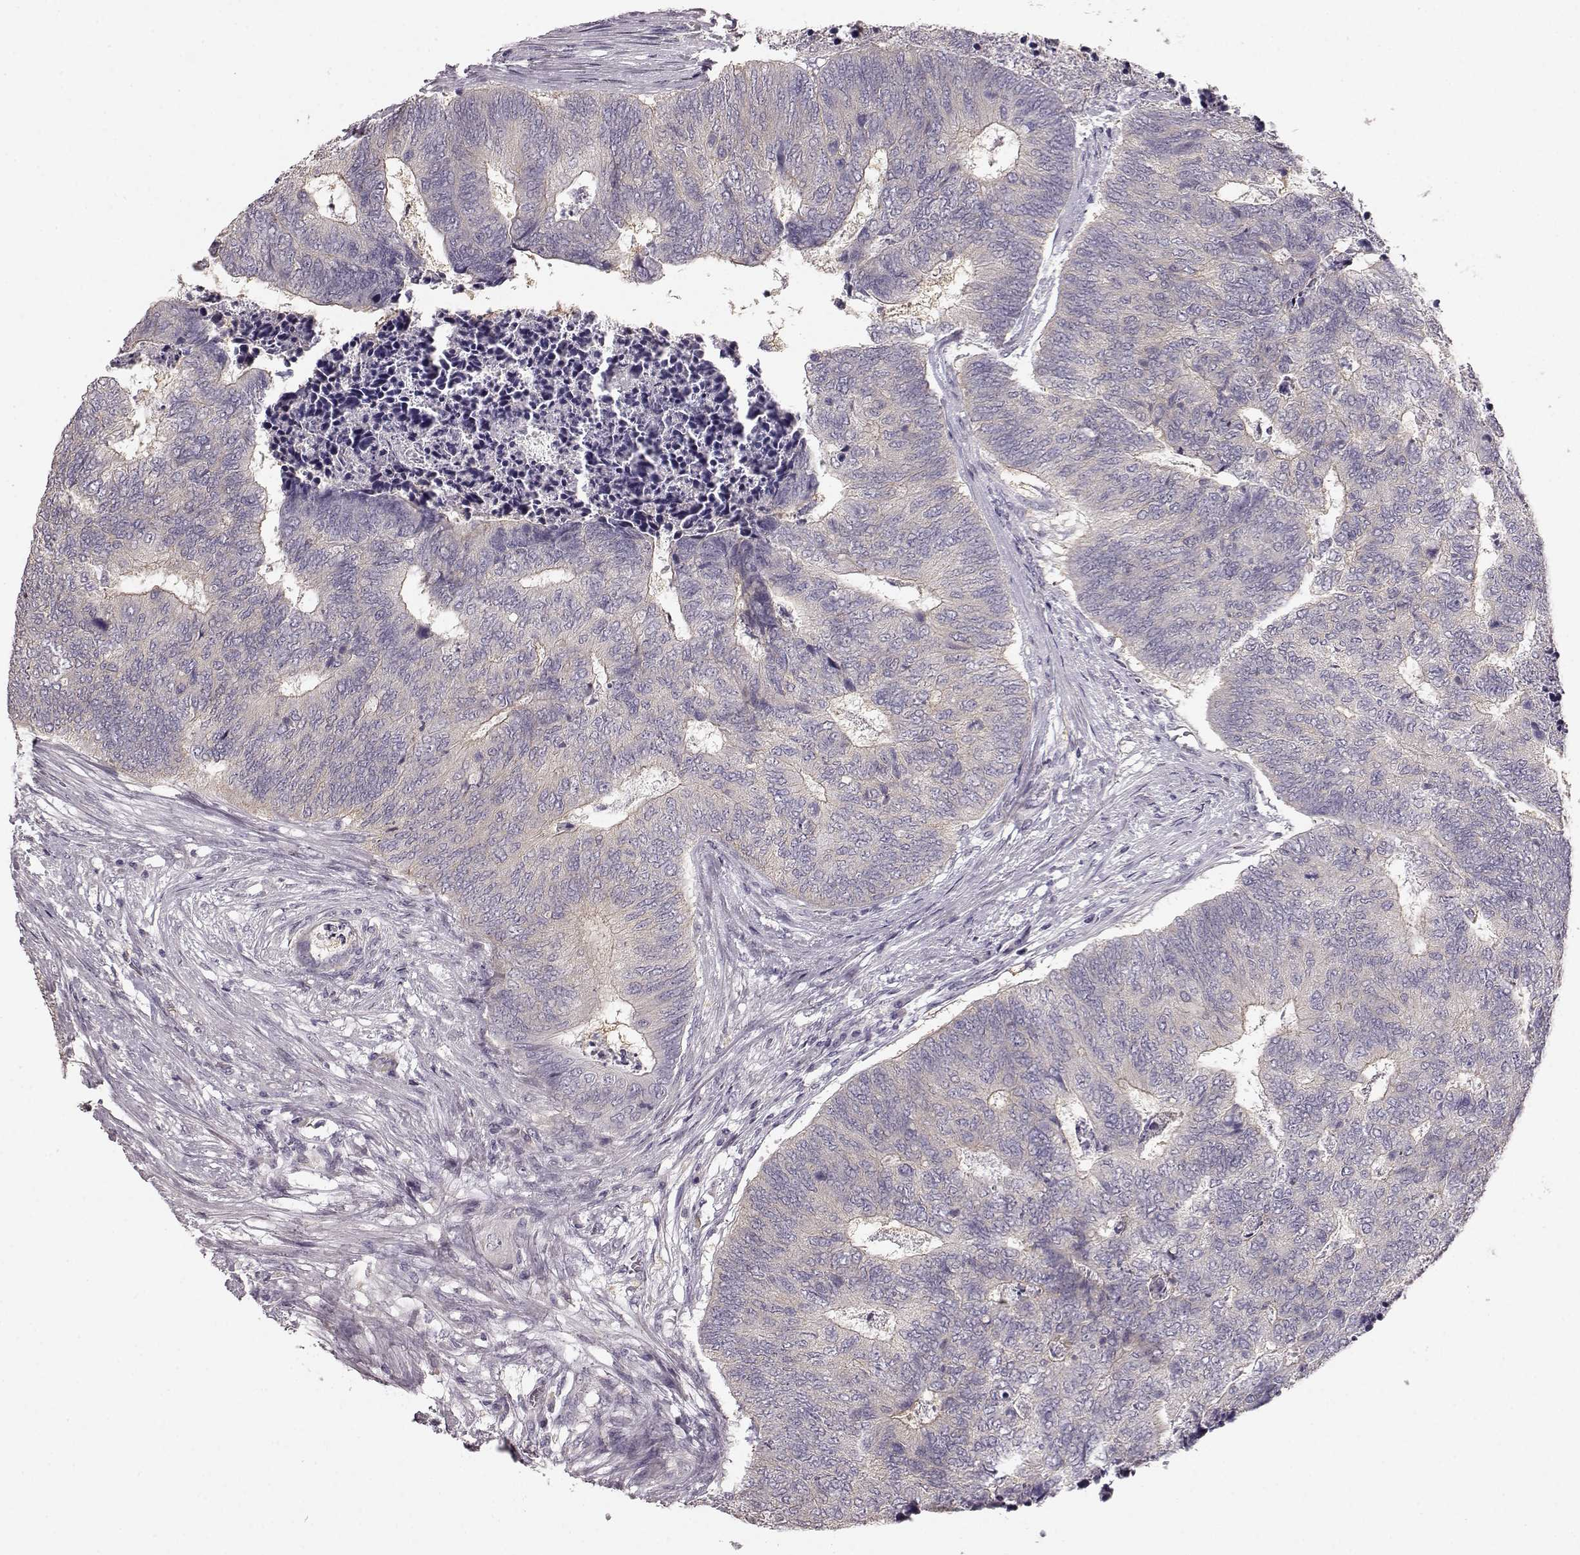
{"staining": {"intensity": "weak", "quantity": "<25%", "location": "cytoplasmic/membranous"}, "tissue": "colorectal cancer", "cell_type": "Tumor cells", "image_type": "cancer", "snomed": [{"axis": "morphology", "description": "Adenocarcinoma, NOS"}, {"axis": "topography", "description": "Colon"}], "caption": "Tumor cells show no significant expression in colorectal cancer (adenocarcinoma).", "gene": "GPR50", "patient": {"sex": "female", "age": 67}}